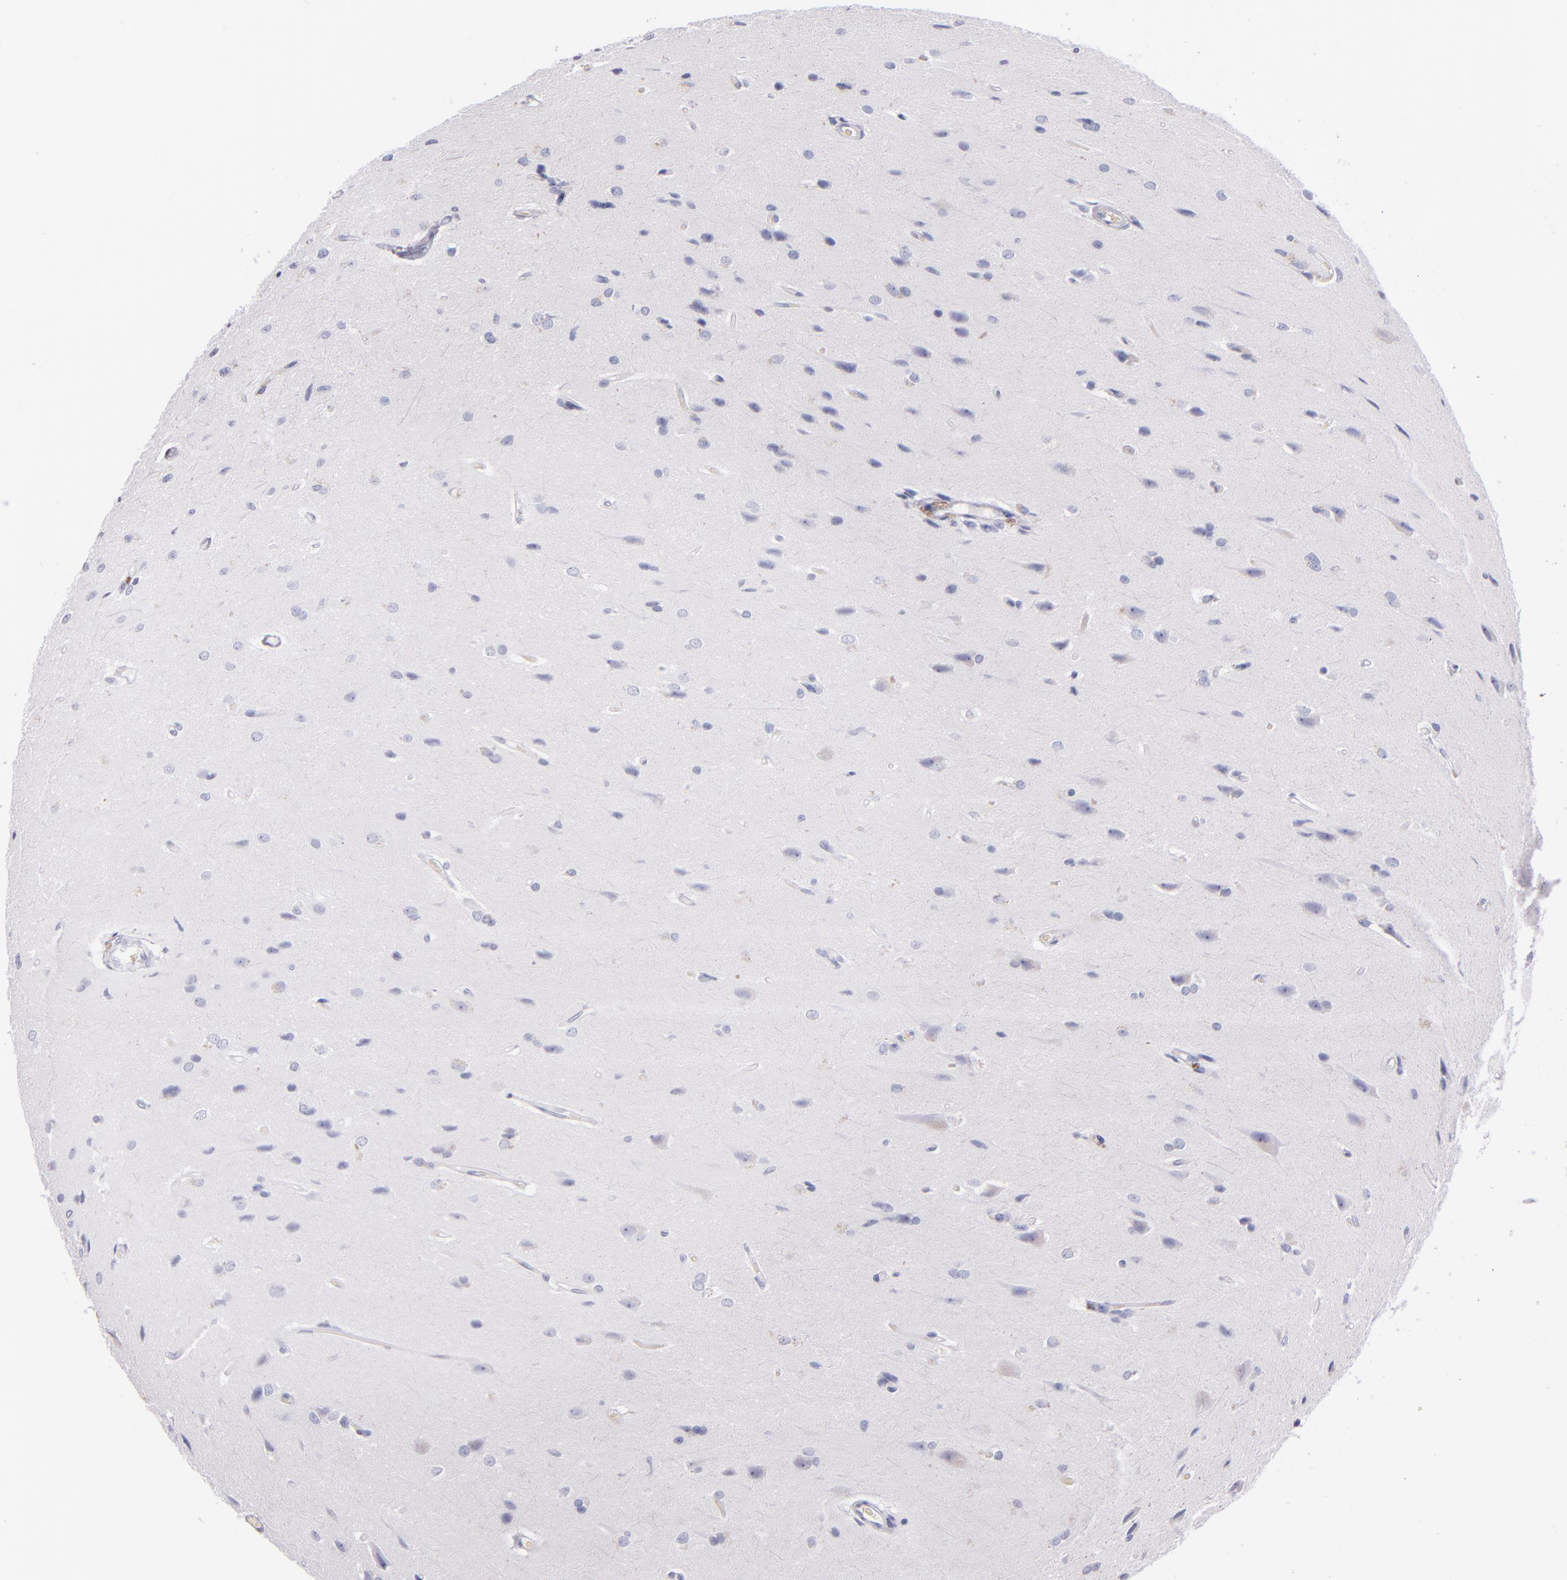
{"staining": {"intensity": "negative", "quantity": "none", "location": "none"}, "tissue": "glioma", "cell_type": "Tumor cells", "image_type": "cancer", "snomed": [{"axis": "morphology", "description": "Glioma, malignant, High grade"}, {"axis": "topography", "description": "Brain"}], "caption": "Tumor cells are negative for brown protein staining in malignant high-grade glioma. The staining is performed using DAB (3,3'-diaminobenzidine) brown chromogen with nuclei counter-stained in using hematoxylin.", "gene": "CD207", "patient": {"sex": "male", "age": 68}}